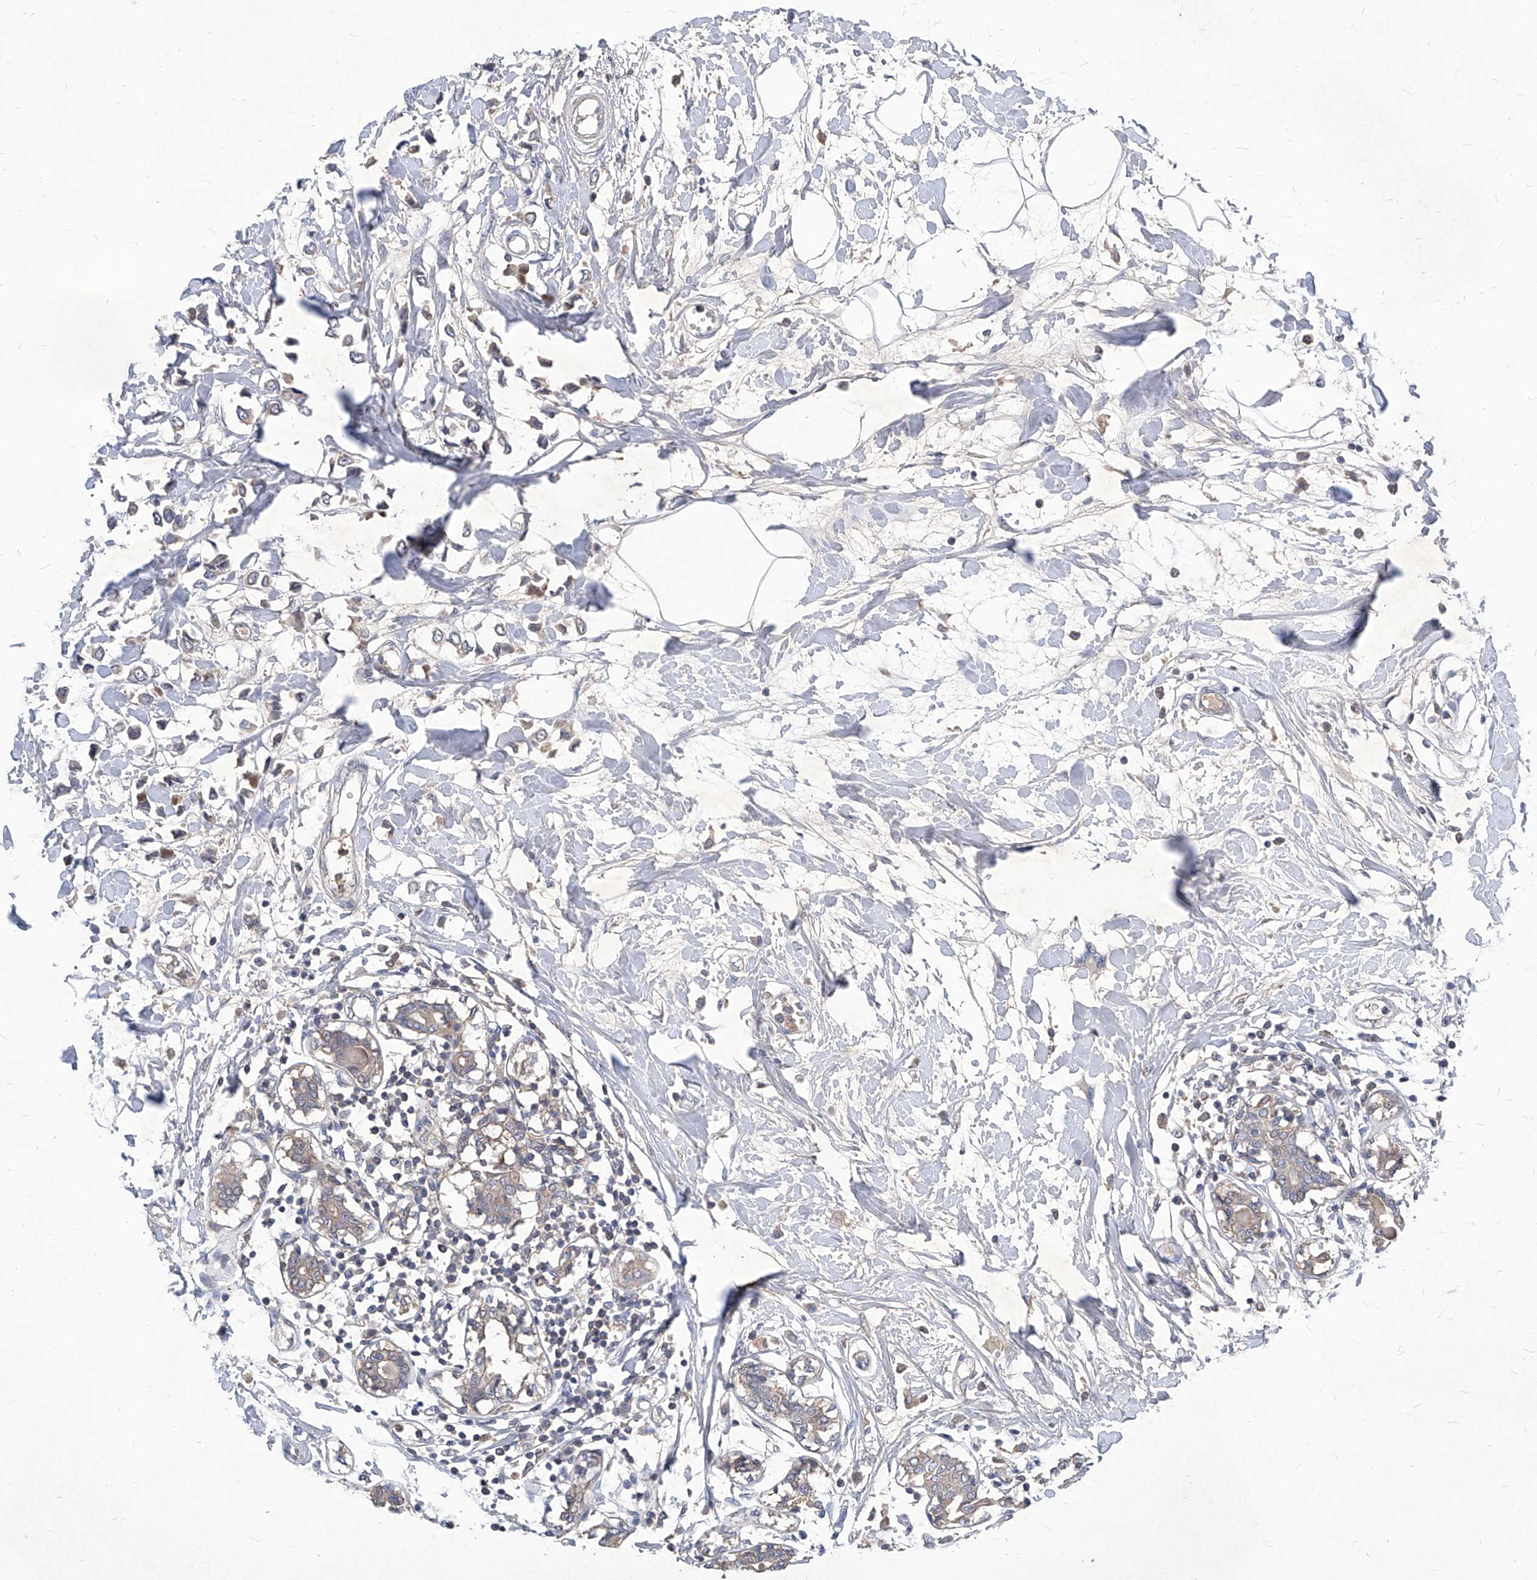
{"staining": {"intensity": "weak", "quantity": "<25%", "location": "cytoplasmic/membranous"}, "tissue": "breast cancer", "cell_type": "Tumor cells", "image_type": "cancer", "snomed": [{"axis": "morphology", "description": "Lobular carcinoma"}, {"axis": "topography", "description": "Breast"}], "caption": "A high-resolution photomicrograph shows immunohistochemistry staining of breast cancer, which exhibits no significant expression in tumor cells.", "gene": "SYNGR1", "patient": {"sex": "female", "age": 51}}